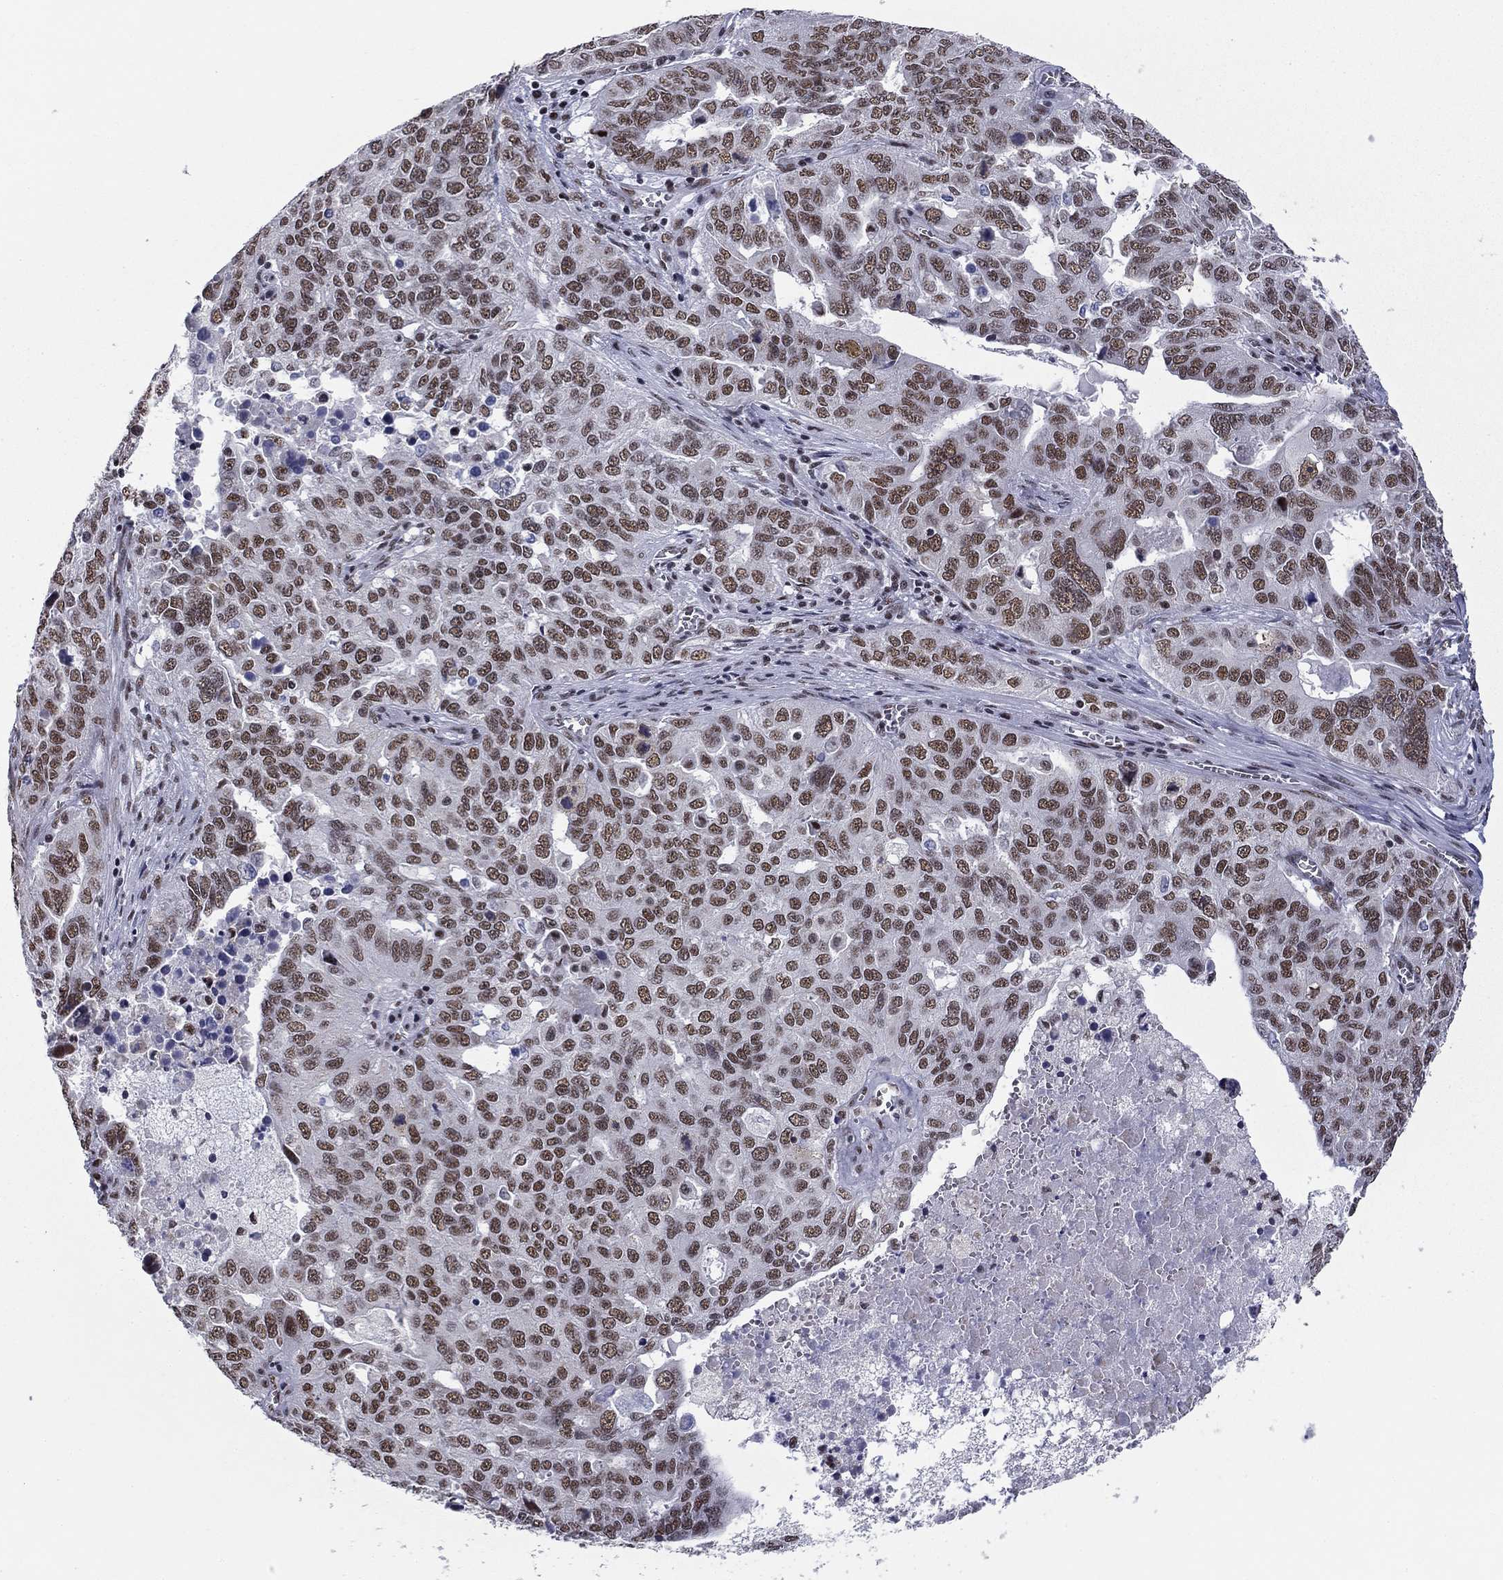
{"staining": {"intensity": "moderate", "quantity": ">75%", "location": "nuclear"}, "tissue": "ovarian cancer", "cell_type": "Tumor cells", "image_type": "cancer", "snomed": [{"axis": "morphology", "description": "Carcinoma, endometroid"}, {"axis": "topography", "description": "Soft tissue"}, {"axis": "topography", "description": "Ovary"}], "caption": "Protein analysis of ovarian cancer tissue shows moderate nuclear positivity in approximately >75% of tumor cells.", "gene": "ETV5", "patient": {"sex": "female", "age": 52}}